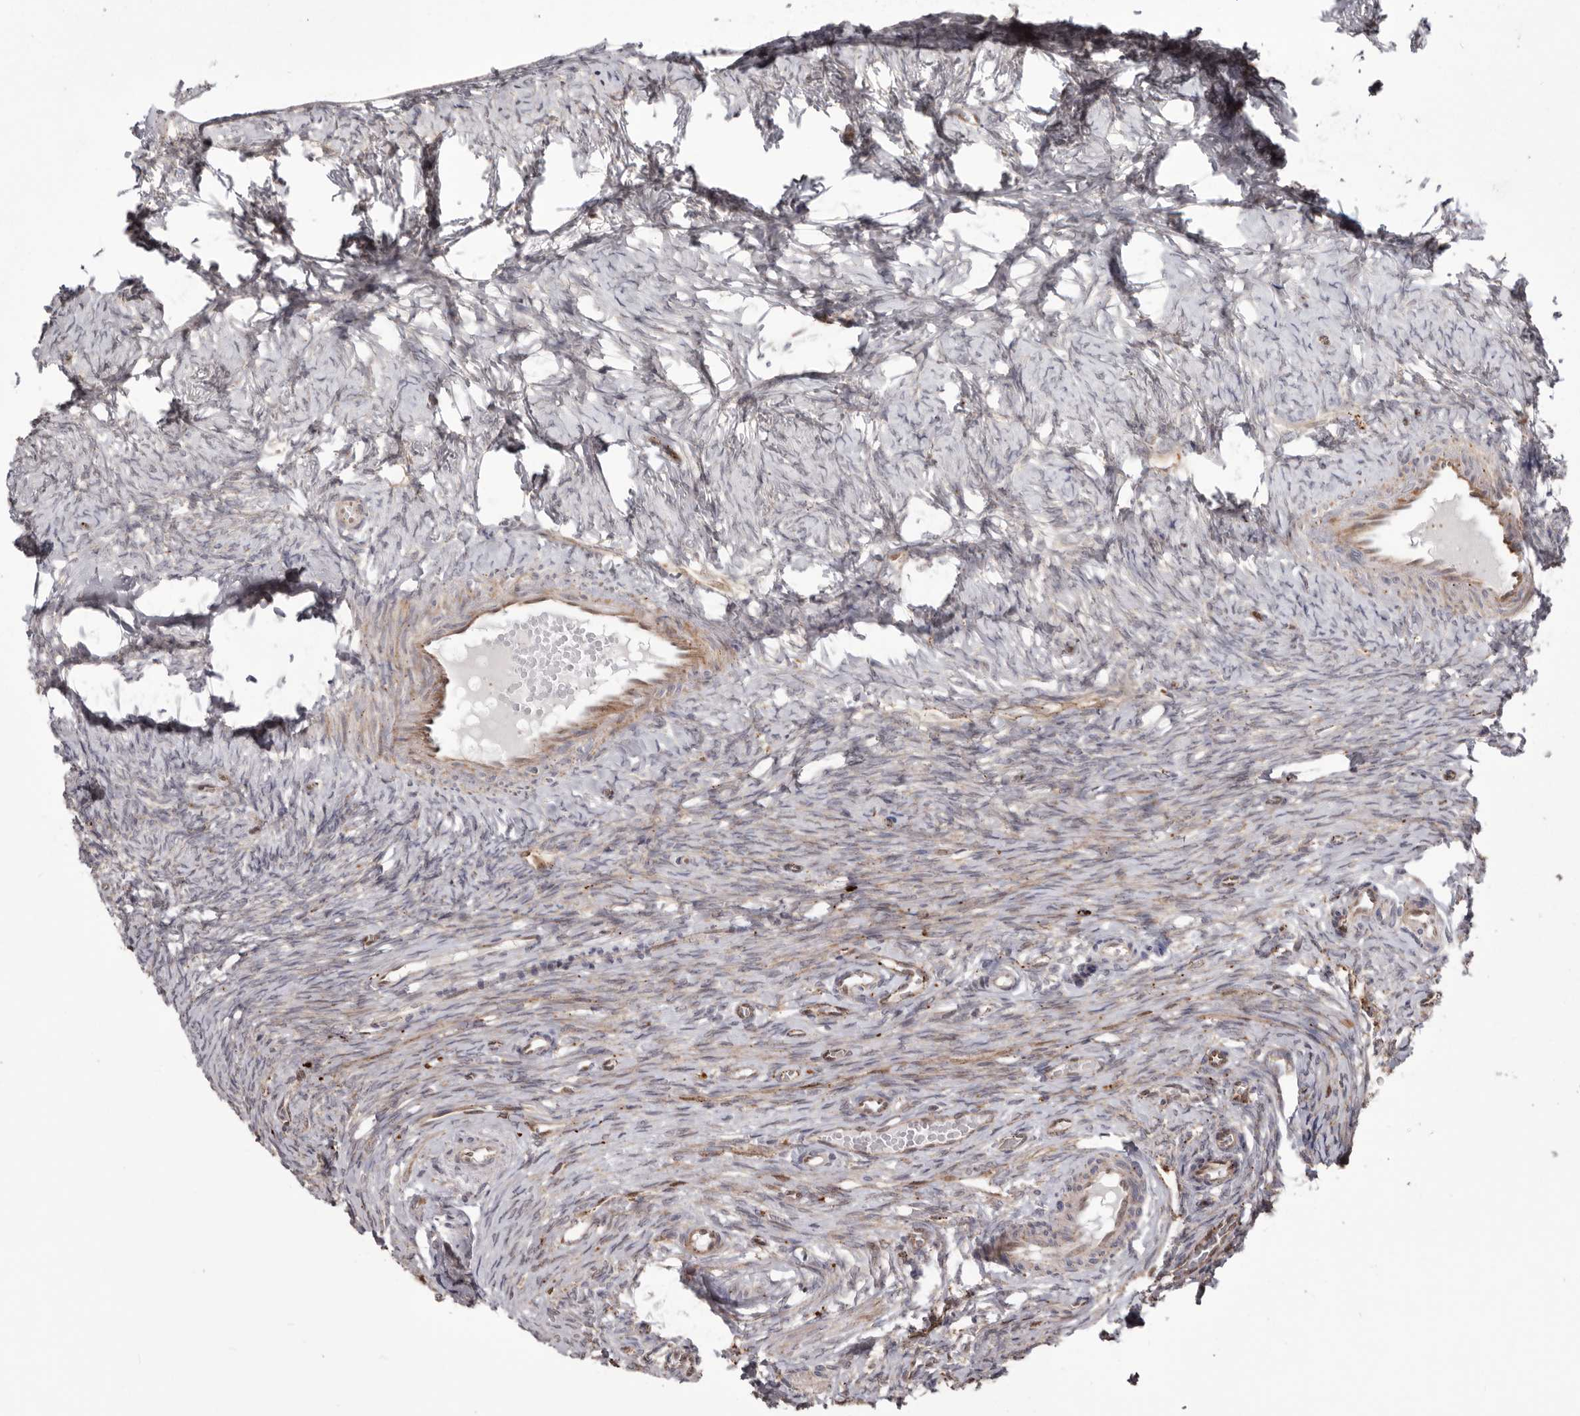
{"staining": {"intensity": "weak", "quantity": "25%-75%", "location": "cytoplasmic/membranous"}, "tissue": "ovary", "cell_type": "Ovarian stroma cells", "image_type": "normal", "snomed": [{"axis": "morphology", "description": "Adenocarcinoma, NOS"}, {"axis": "topography", "description": "Endometrium"}], "caption": "Weak cytoplasmic/membranous staining is seen in about 25%-75% of ovarian stroma cells in benign ovary.", "gene": "NUP43", "patient": {"sex": "female", "age": 32}}